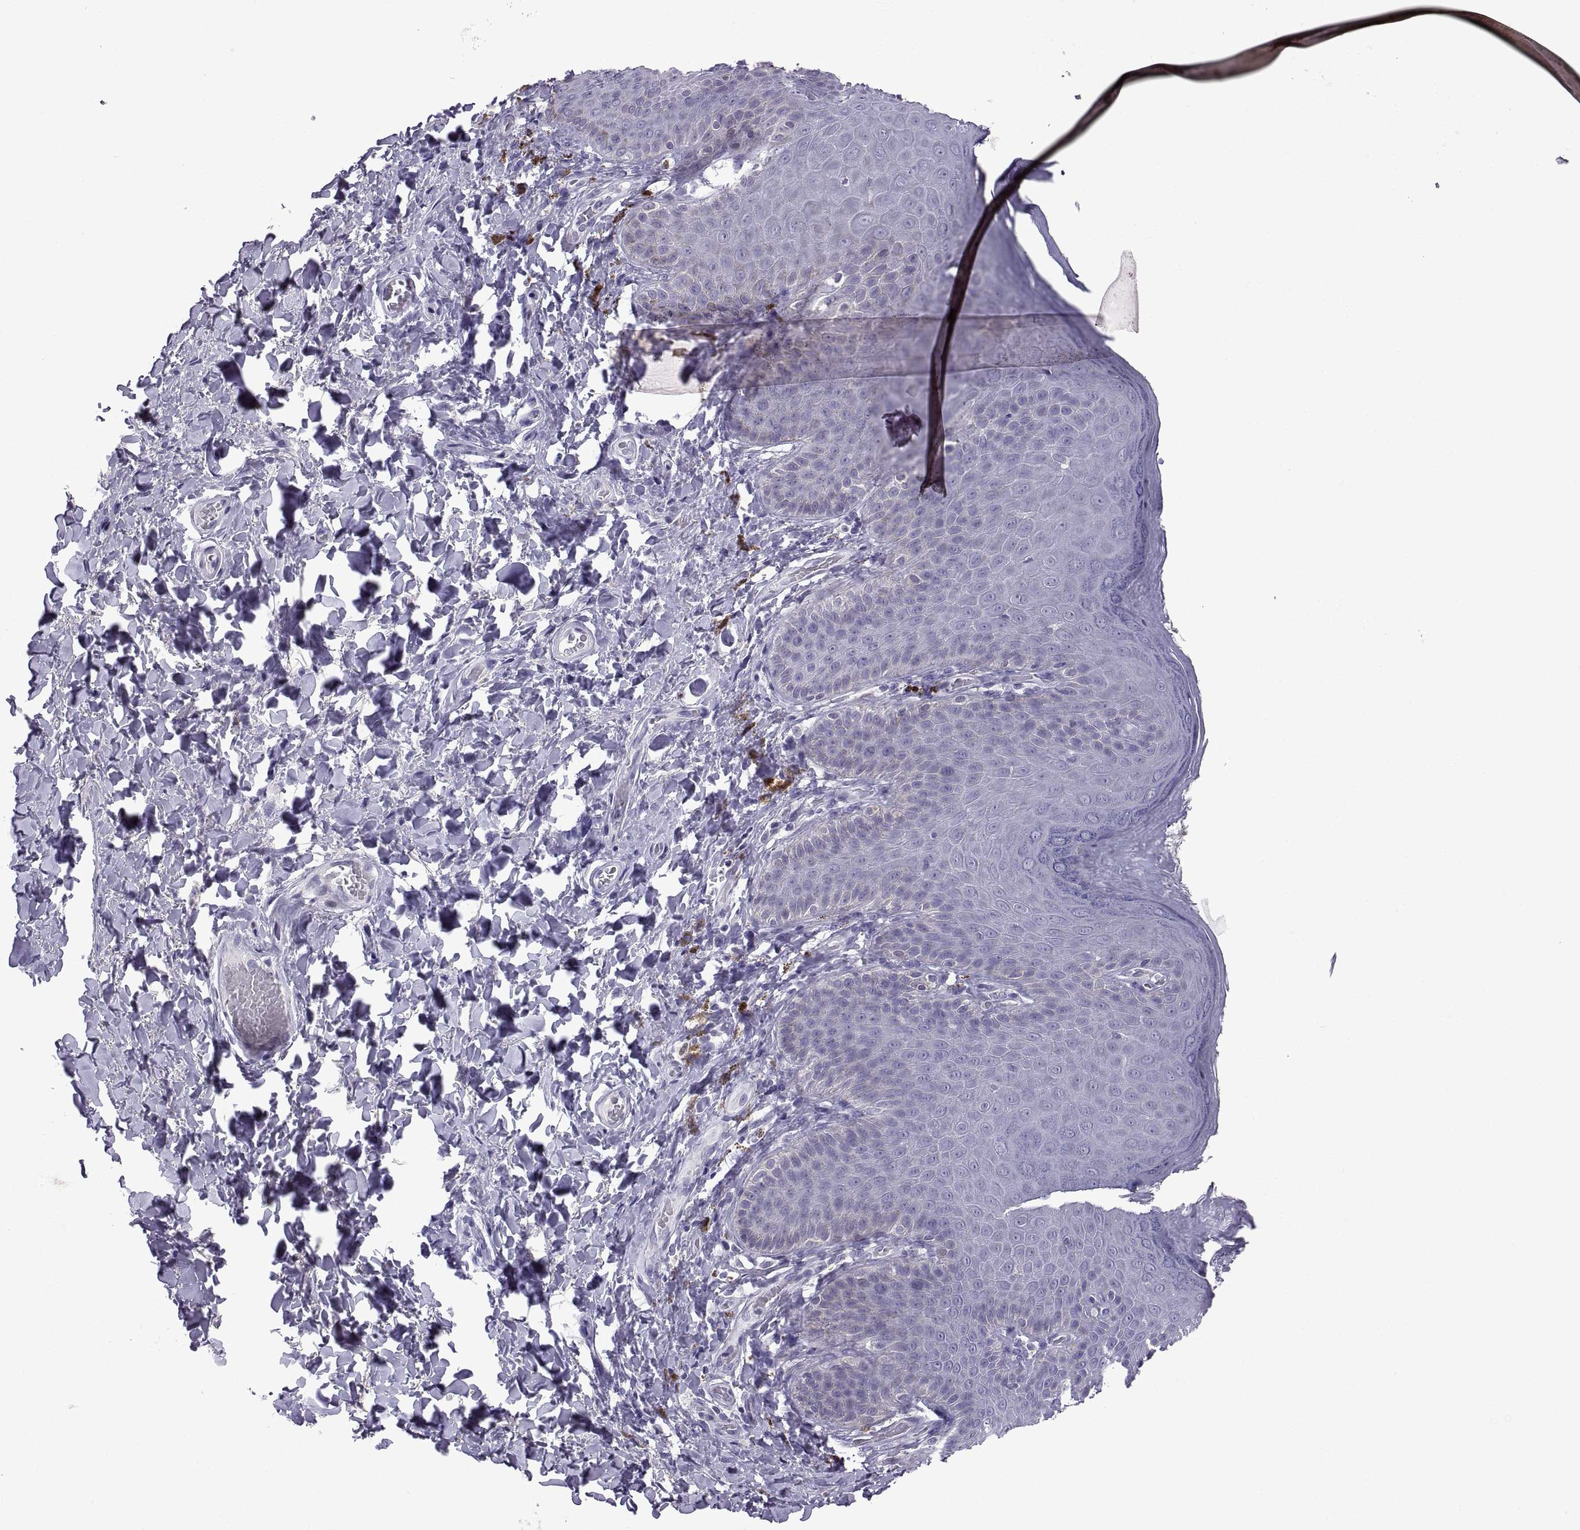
{"staining": {"intensity": "negative", "quantity": "none", "location": "none"}, "tissue": "skin", "cell_type": "Epidermal cells", "image_type": "normal", "snomed": [{"axis": "morphology", "description": "Normal tissue, NOS"}, {"axis": "topography", "description": "Anal"}], "caption": "DAB (3,3'-diaminobenzidine) immunohistochemical staining of normal skin demonstrates no significant expression in epidermal cells.", "gene": "MAGEB18", "patient": {"sex": "male", "age": 53}}